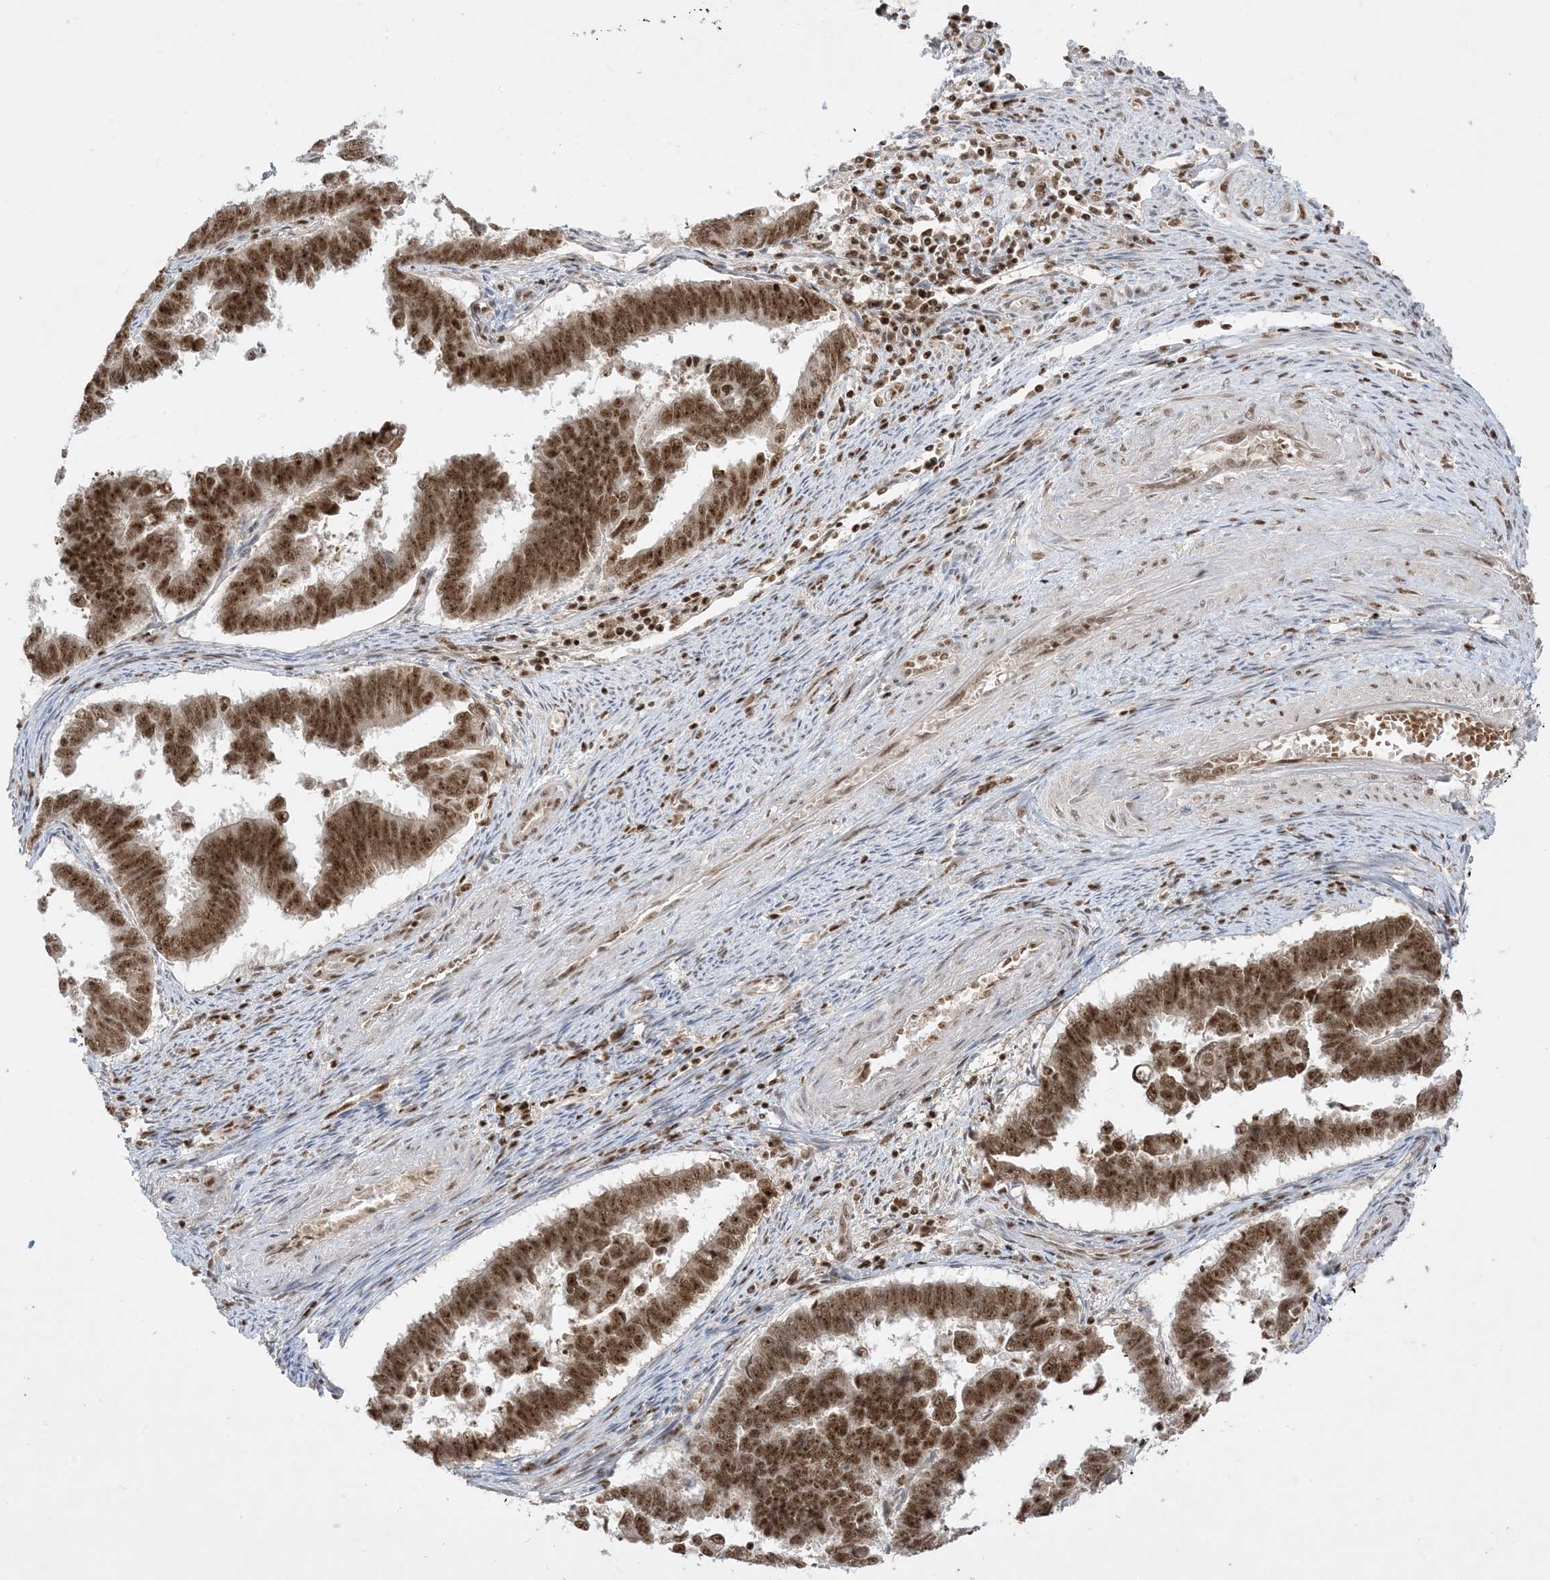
{"staining": {"intensity": "moderate", "quantity": ">75%", "location": "nuclear"}, "tissue": "endometrial cancer", "cell_type": "Tumor cells", "image_type": "cancer", "snomed": [{"axis": "morphology", "description": "Adenocarcinoma, NOS"}, {"axis": "topography", "description": "Endometrium"}], "caption": "IHC image of endometrial cancer stained for a protein (brown), which displays medium levels of moderate nuclear positivity in about >75% of tumor cells.", "gene": "PPIL2", "patient": {"sex": "female", "age": 75}}